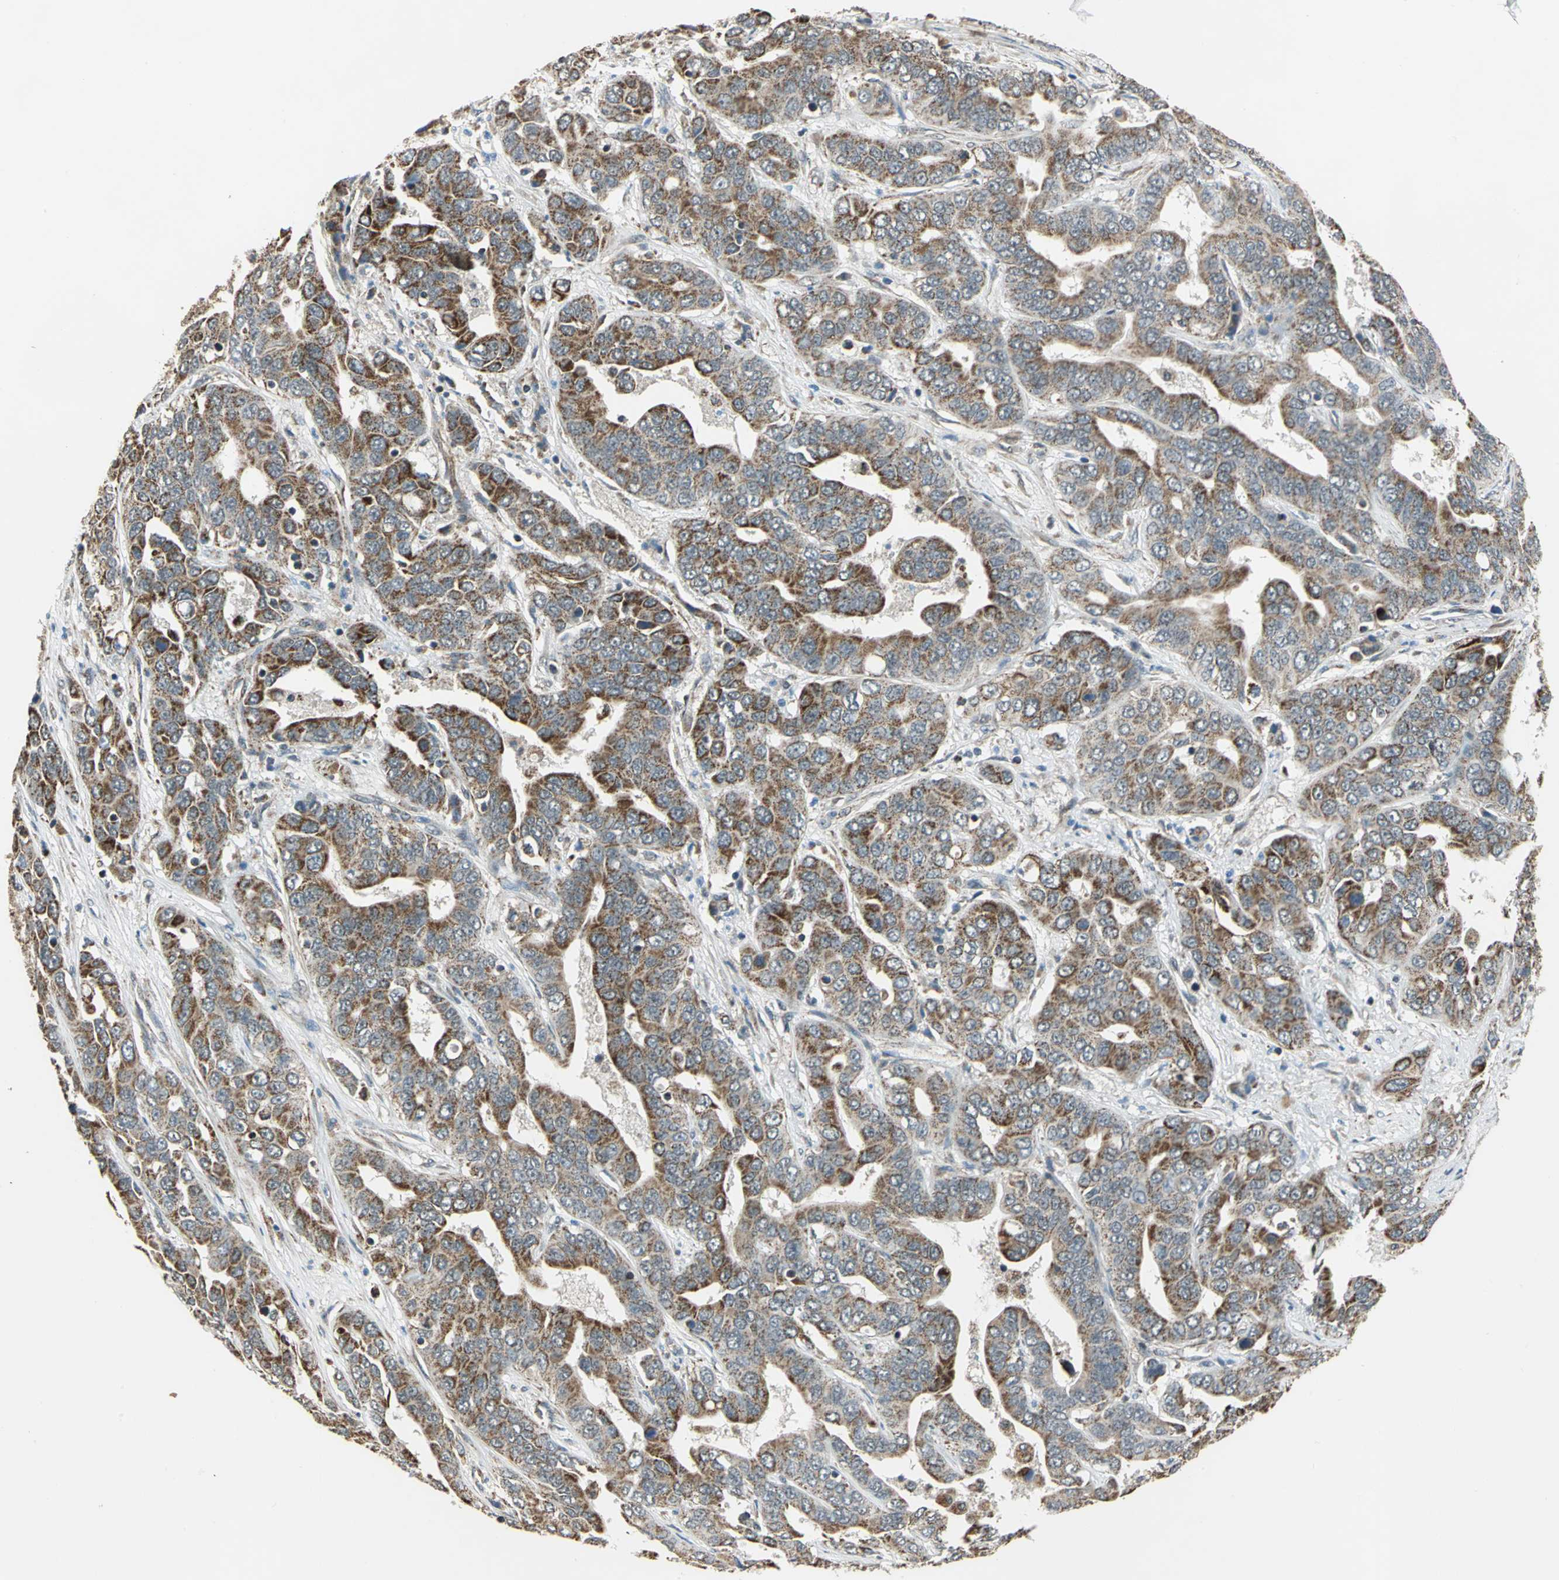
{"staining": {"intensity": "moderate", "quantity": ">75%", "location": "cytoplasmic/membranous"}, "tissue": "liver cancer", "cell_type": "Tumor cells", "image_type": "cancer", "snomed": [{"axis": "morphology", "description": "Cholangiocarcinoma"}, {"axis": "topography", "description": "Liver"}], "caption": "Protein expression analysis of liver cholangiocarcinoma exhibits moderate cytoplasmic/membranous positivity in about >75% of tumor cells.", "gene": "MRPS22", "patient": {"sex": "female", "age": 52}}